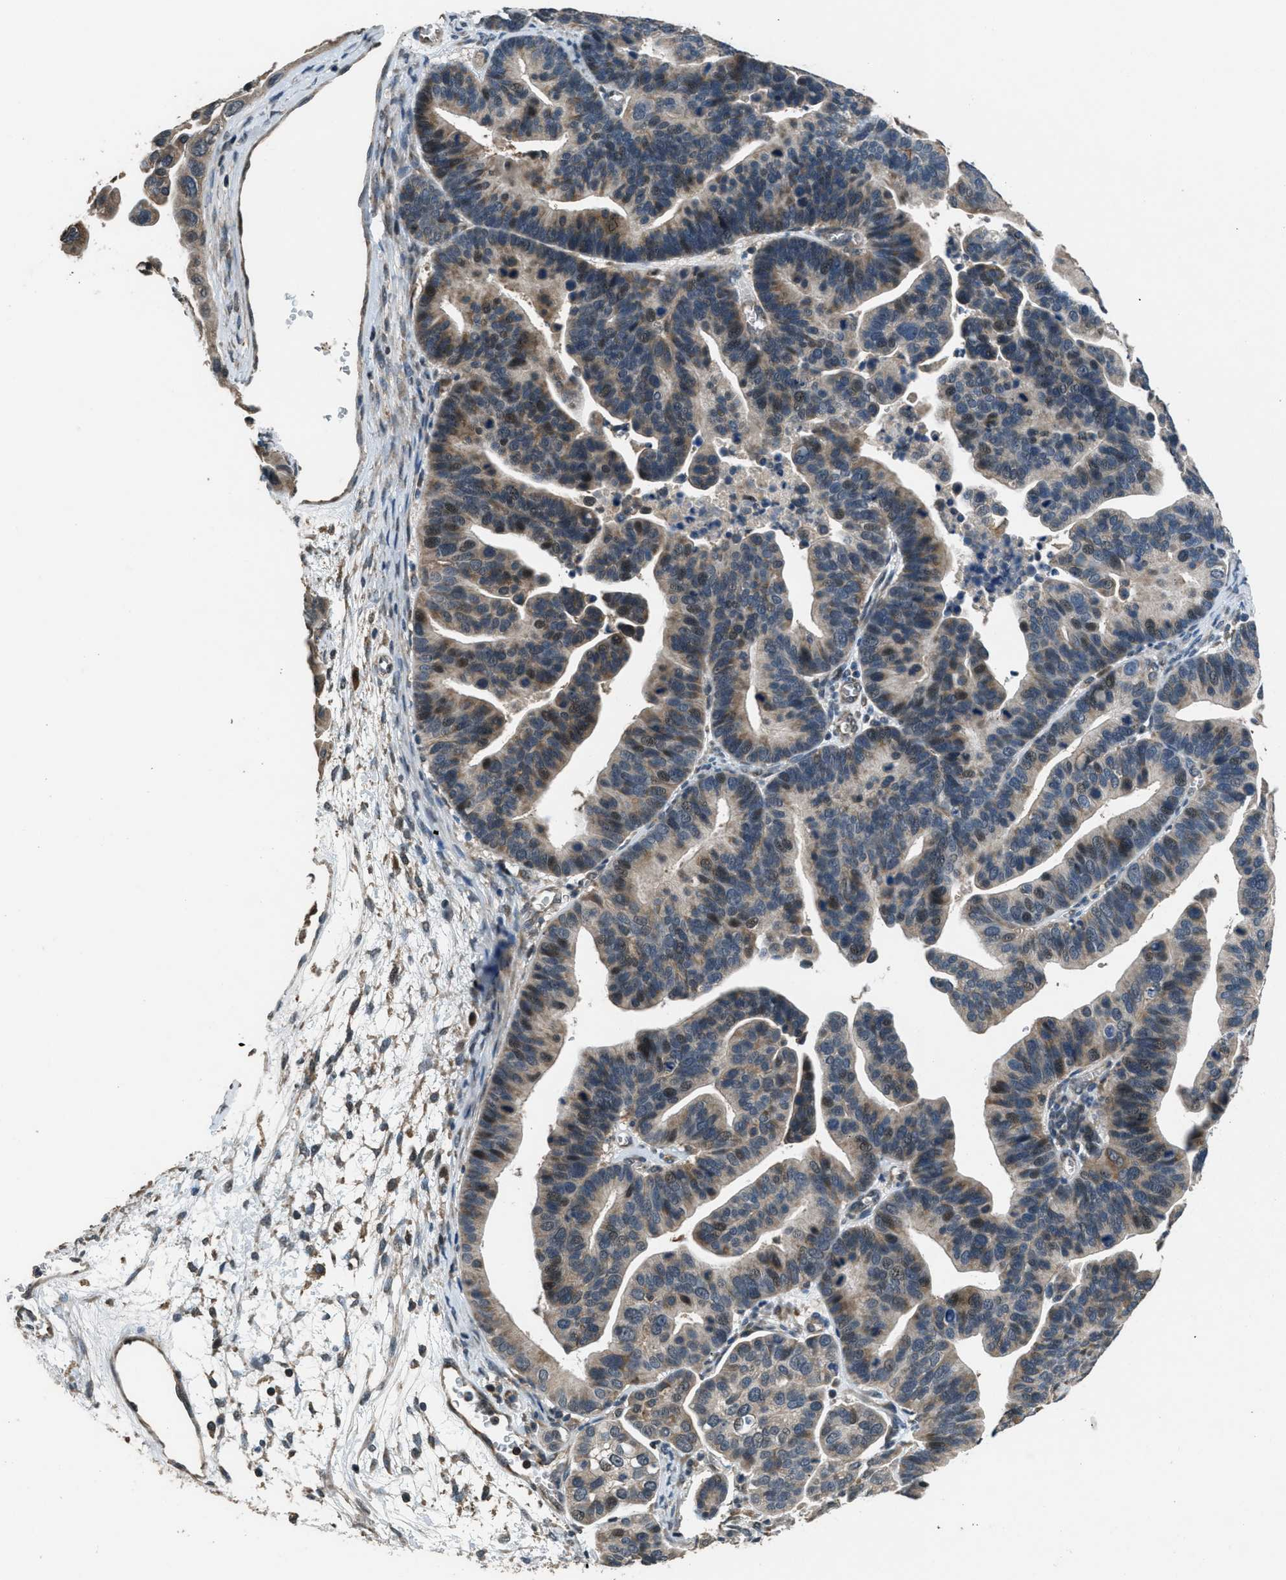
{"staining": {"intensity": "moderate", "quantity": "25%-75%", "location": "cytoplasmic/membranous,nuclear"}, "tissue": "ovarian cancer", "cell_type": "Tumor cells", "image_type": "cancer", "snomed": [{"axis": "morphology", "description": "Cystadenocarcinoma, serous, NOS"}, {"axis": "topography", "description": "Ovary"}], "caption": "The photomicrograph demonstrates staining of ovarian cancer, revealing moderate cytoplasmic/membranous and nuclear protein expression (brown color) within tumor cells.", "gene": "NAT1", "patient": {"sex": "female", "age": 56}}